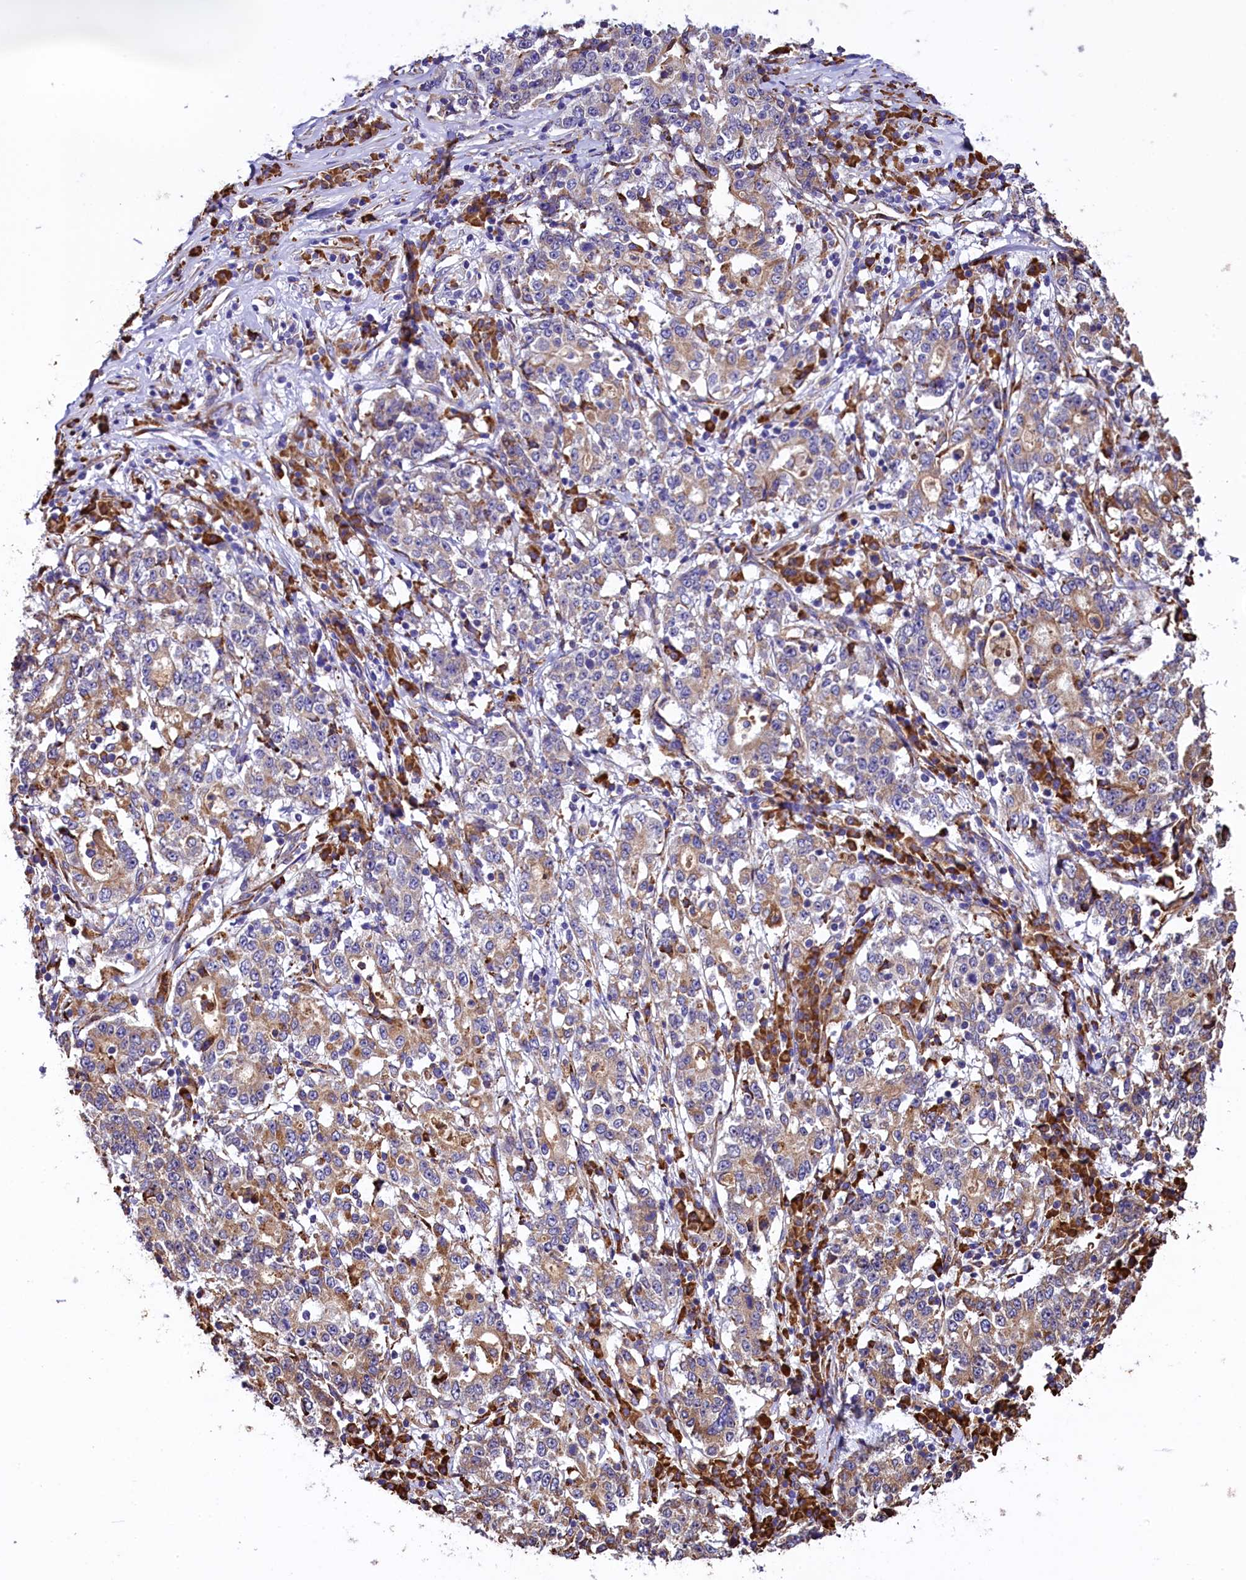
{"staining": {"intensity": "weak", "quantity": "25%-75%", "location": "cytoplasmic/membranous"}, "tissue": "stomach cancer", "cell_type": "Tumor cells", "image_type": "cancer", "snomed": [{"axis": "morphology", "description": "Adenocarcinoma, NOS"}, {"axis": "topography", "description": "Stomach"}], "caption": "Stomach adenocarcinoma tissue shows weak cytoplasmic/membranous expression in about 25%-75% of tumor cells, visualized by immunohistochemistry.", "gene": "CAPS2", "patient": {"sex": "male", "age": 59}}